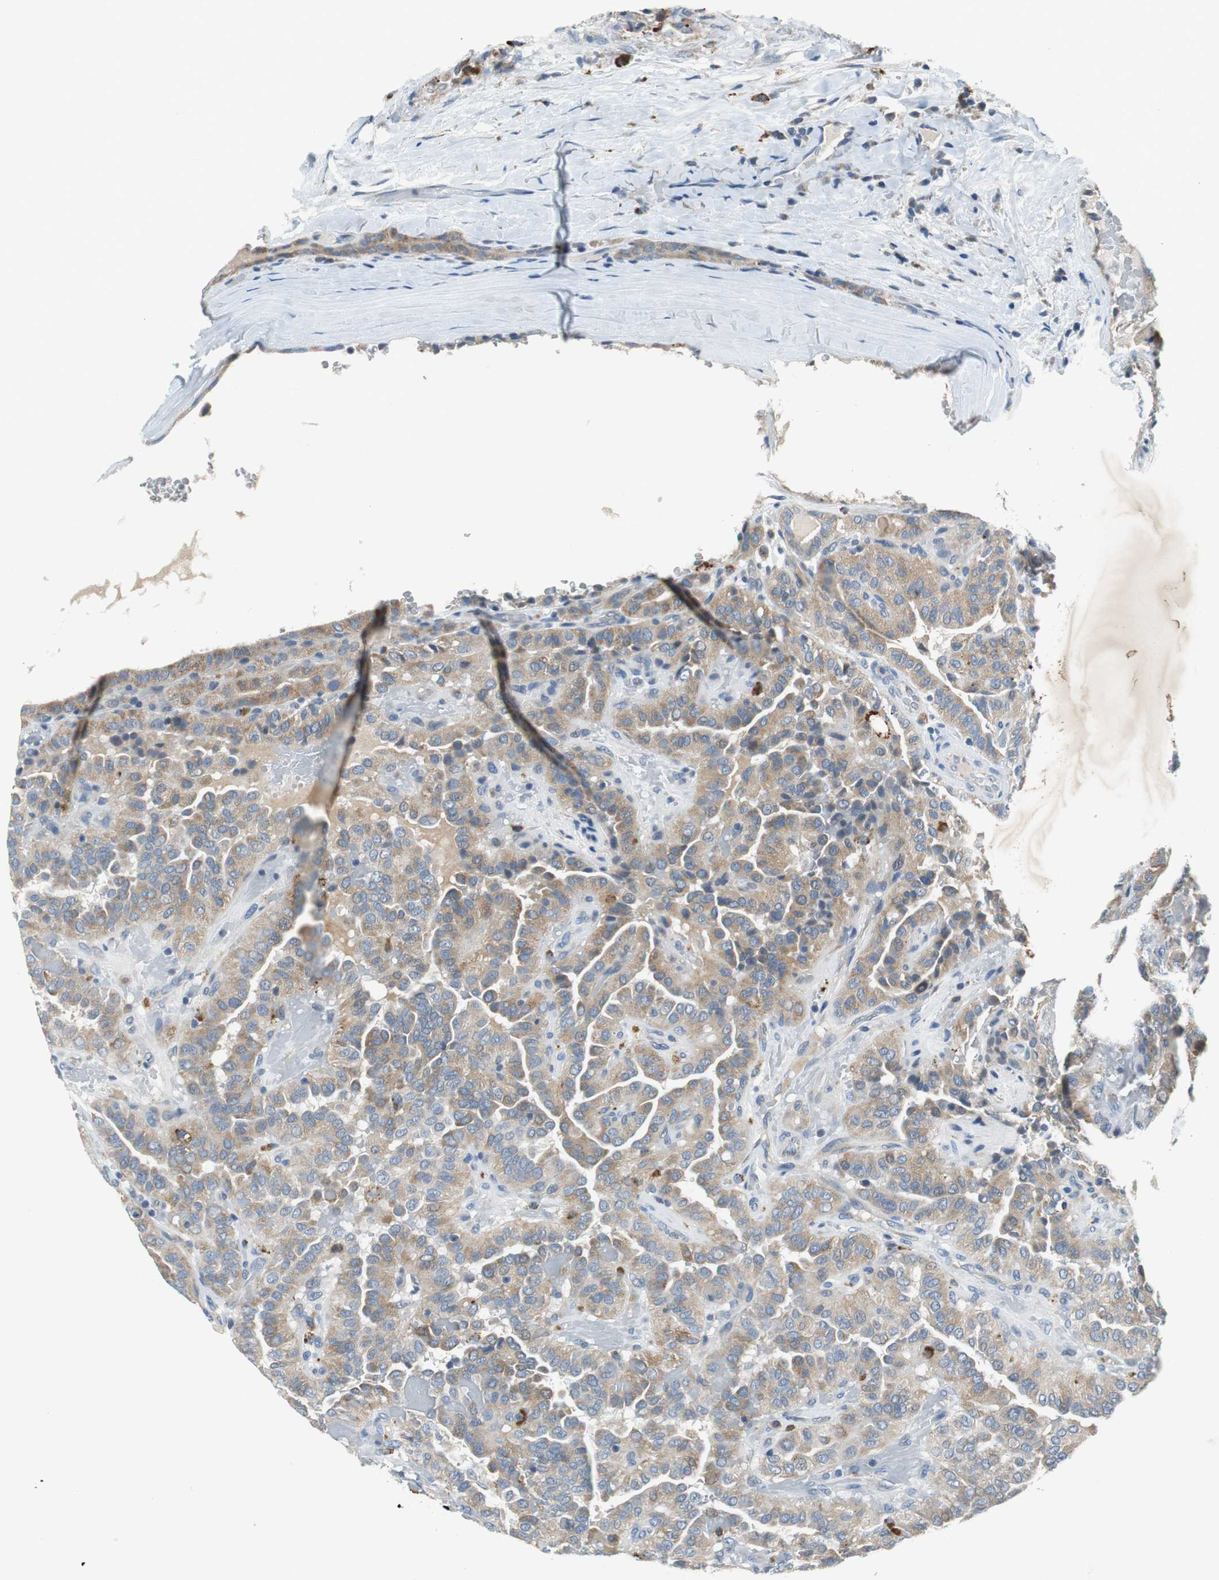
{"staining": {"intensity": "weak", "quantity": ">75%", "location": "cytoplasmic/membranous"}, "tissue": "thyroid cancer", "cell_type": "Tumor cells", "image_type": "cancer", "snomed": [{"axis": "morphology", "description": "Papillary adenocarcinoma, NOS"}, {"axis": "topography", "description": "Thyroid gland"}], "caption": "A brown stain labels weak cytoplasmic/membranous expression of a protein in papillary adenocarcinoma (thyroid) tumor cells. (Stains: DAB (3,3'-diaminobenzidine) in brown, nuclei in blue, Microscopy: brightfield microscopy at high magnification).", "gene": "NLGN1", "patient": {"sex": "male", "age": 77}}